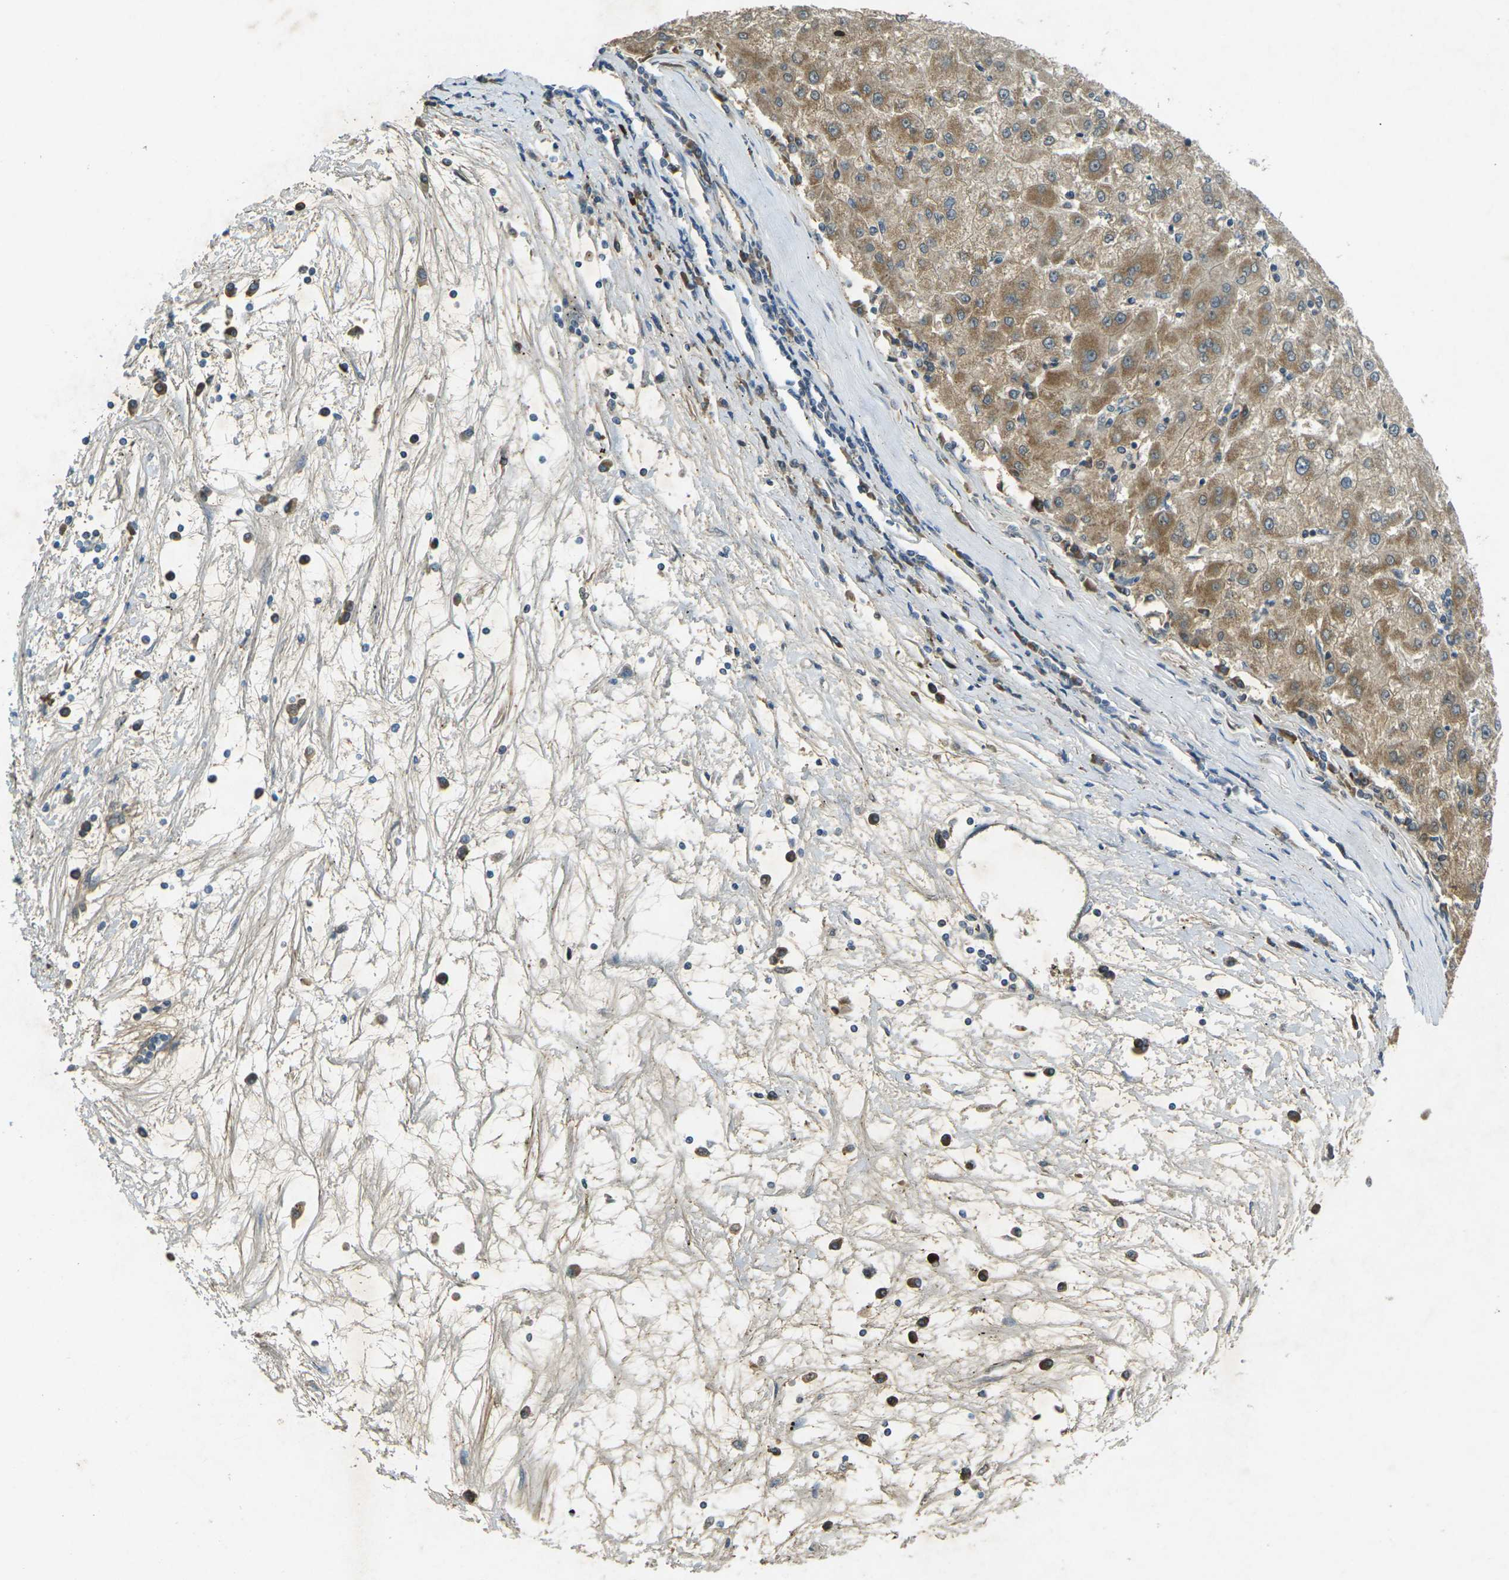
{"staining": {"intensity": "moderate", "quantity": ">75%", "location": "cytoplasmic/membranous"}, "tissue": "liver cancer", "cell_type": "Tumor cells", "image_type": "cancer", "snomed": [{"axis": "morphology", "description": "Carcinoma, Hepatocellular, NOS"}, {"axis": "topography", "description": "Liver"}], "caption": "IHC staining of liver hepatocellular carcinoma, which shows medium levels of moderate cytoplasmic/membranous positivity in approximately >75% of tumor cells indicating moderate cytoplasmic/membranous protein staining. The staining was performed using DAB (brown) for protein detection and nuclei were counterstained in hematoxylin (blue).", "gene": "IGF1R", "patient": {"sex": "male", "age": 72}}